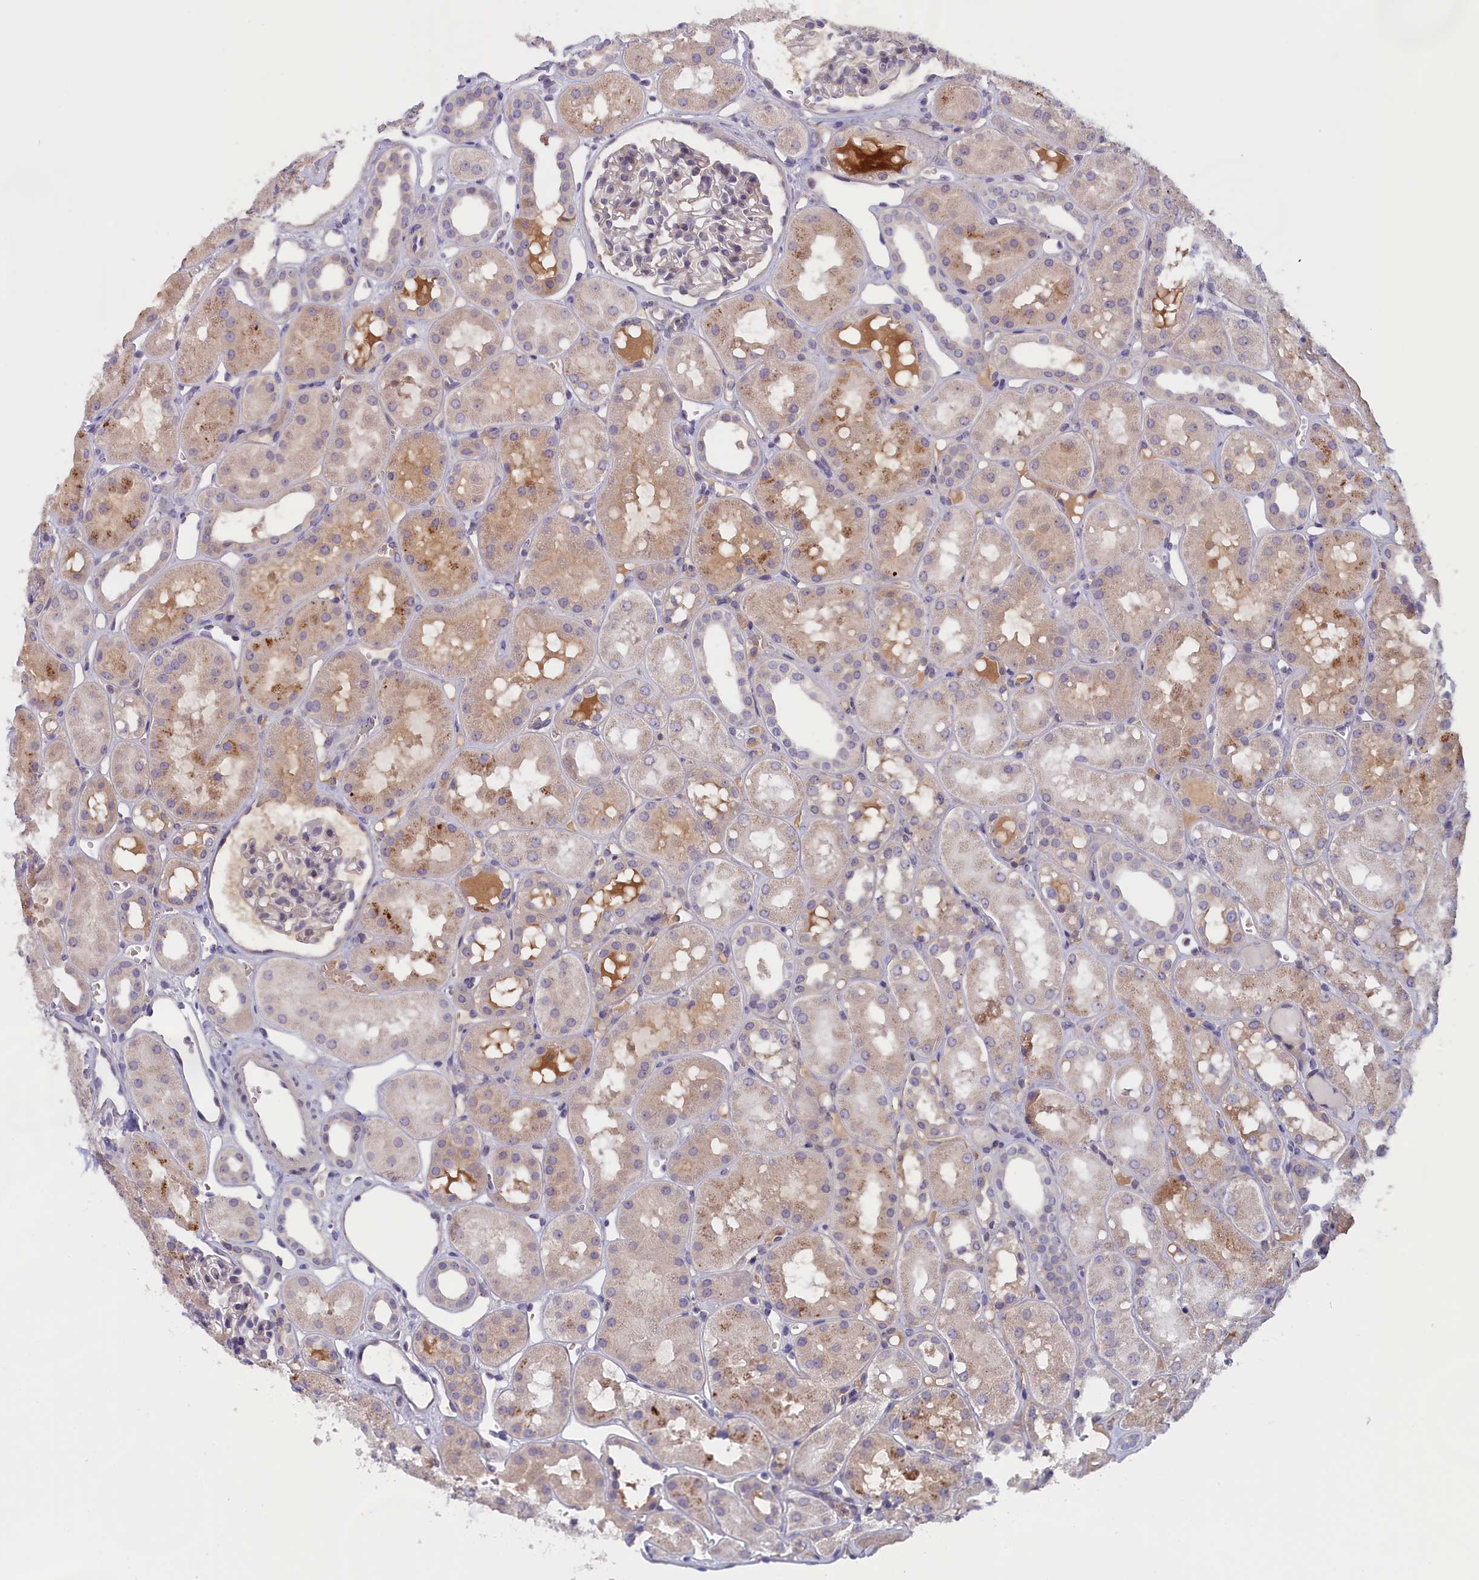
{"staining": {"intensity": "negative", "quantity": "none", "location": "none"}, "tissue": "kidney", "cell_type": "Cells in glomeruli", "image_type": "normal", "snomed": [{"axis": "morphology", "description": "Normal tissue, NOS"}, {"axis": "topography", "description": "Kidney"}], "caption": "An IHC image of benign kidney is shown. There is no staining in cells in glomeruli of kidney.", "gene": "IGFALS", "patient": {"sex": "male", "age": 16}}